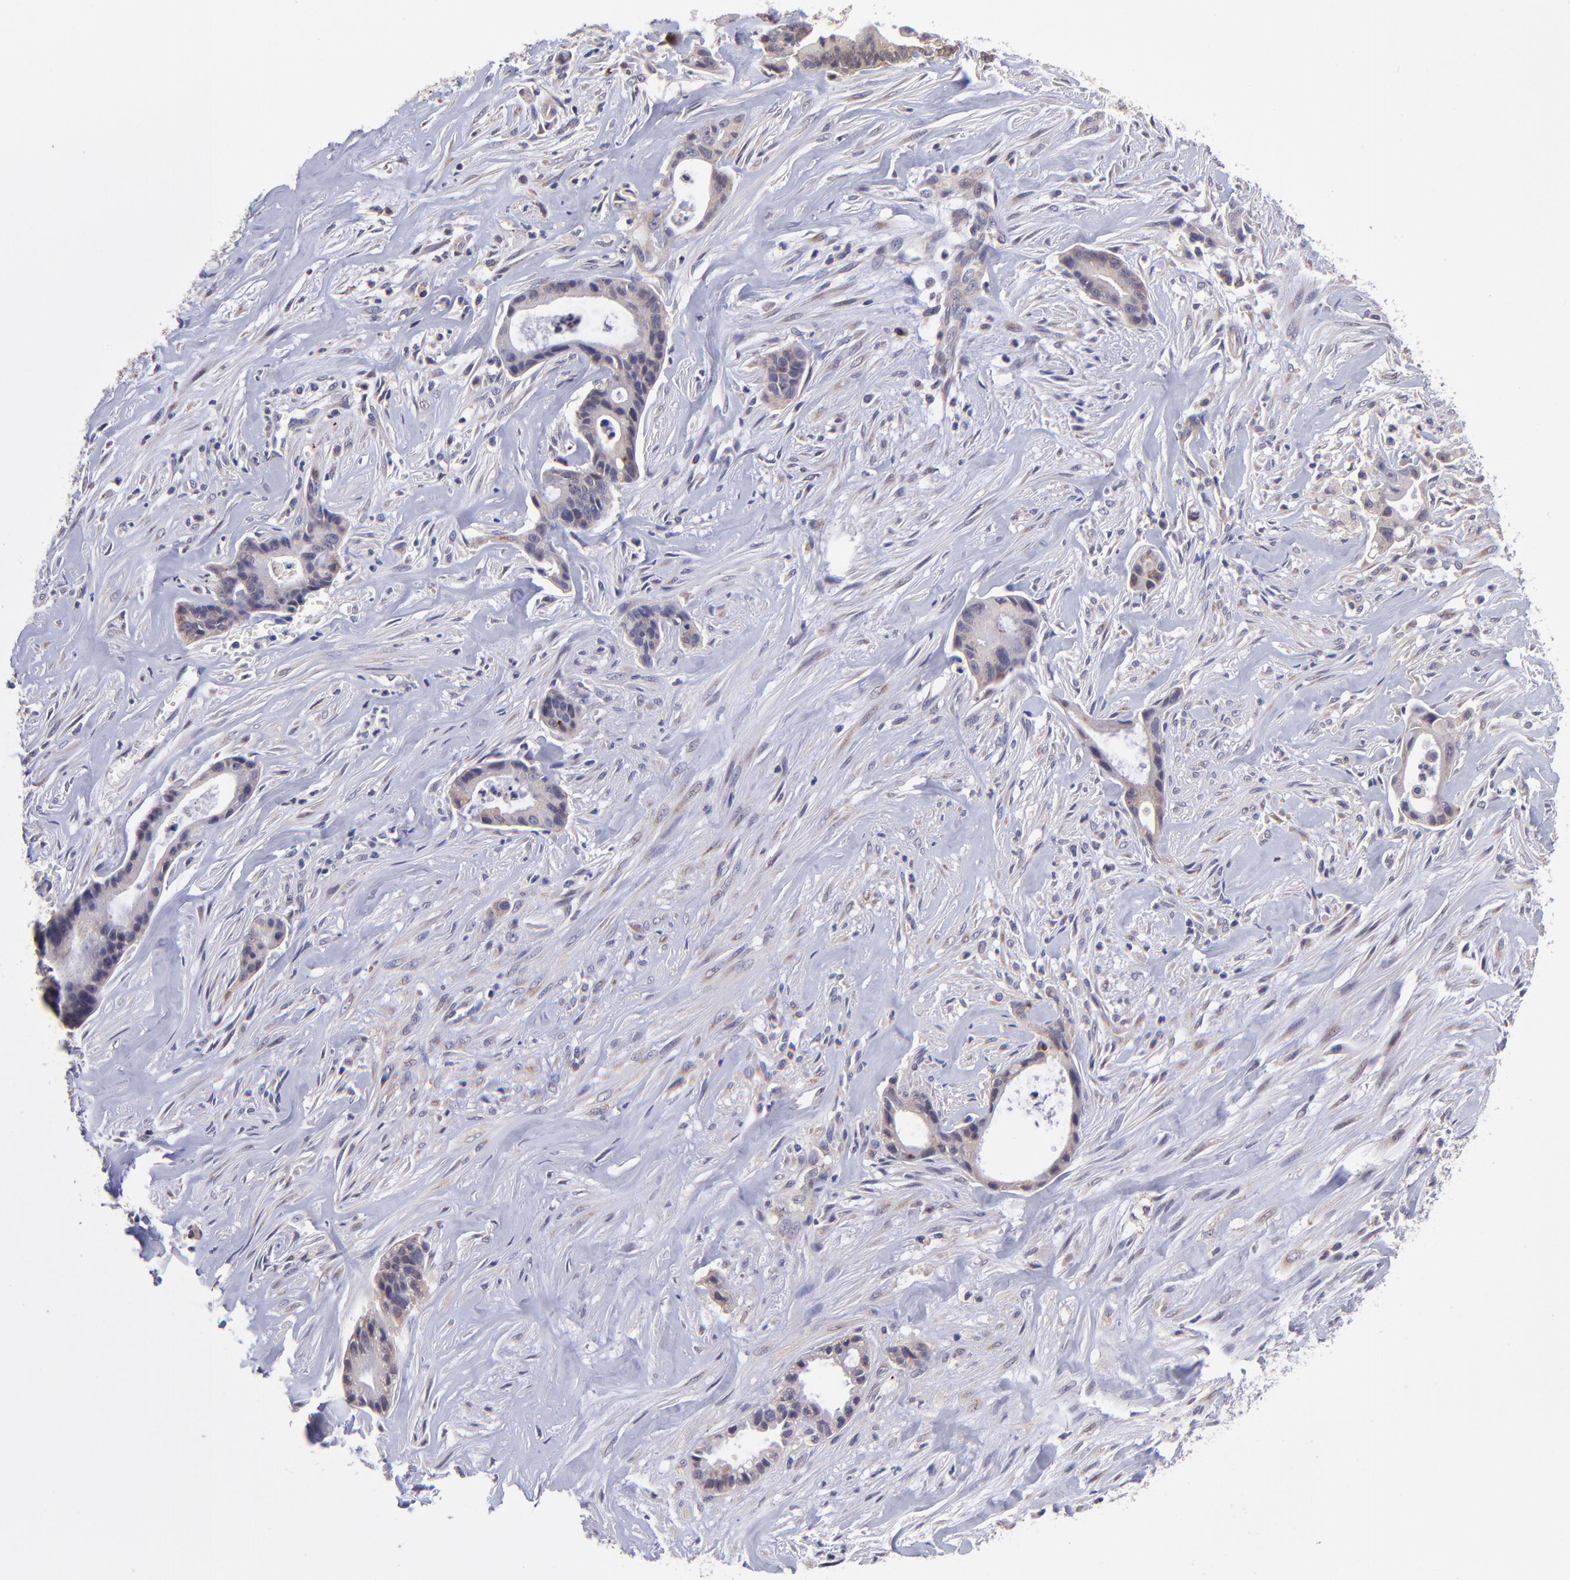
{"staining": {"intensity": "weak", "quantity": ">75%", "location": "cytoplasmic/membranous"}, "tissue": "liver cancer", "cell_type": "Tumor cells", "image_type": "cancer", "snomed": [{"axis": "morphology", "description": "Cholangiocarcinoma"}, {"axis": "topography", "description": "Liver"}], "caption": "Liver cancer tissue exhibits weak cytoplasmic/membranous expression in about >75% of tumor cells", "gene": "NSF", "patient": {"sex": "female", "age": 55}}